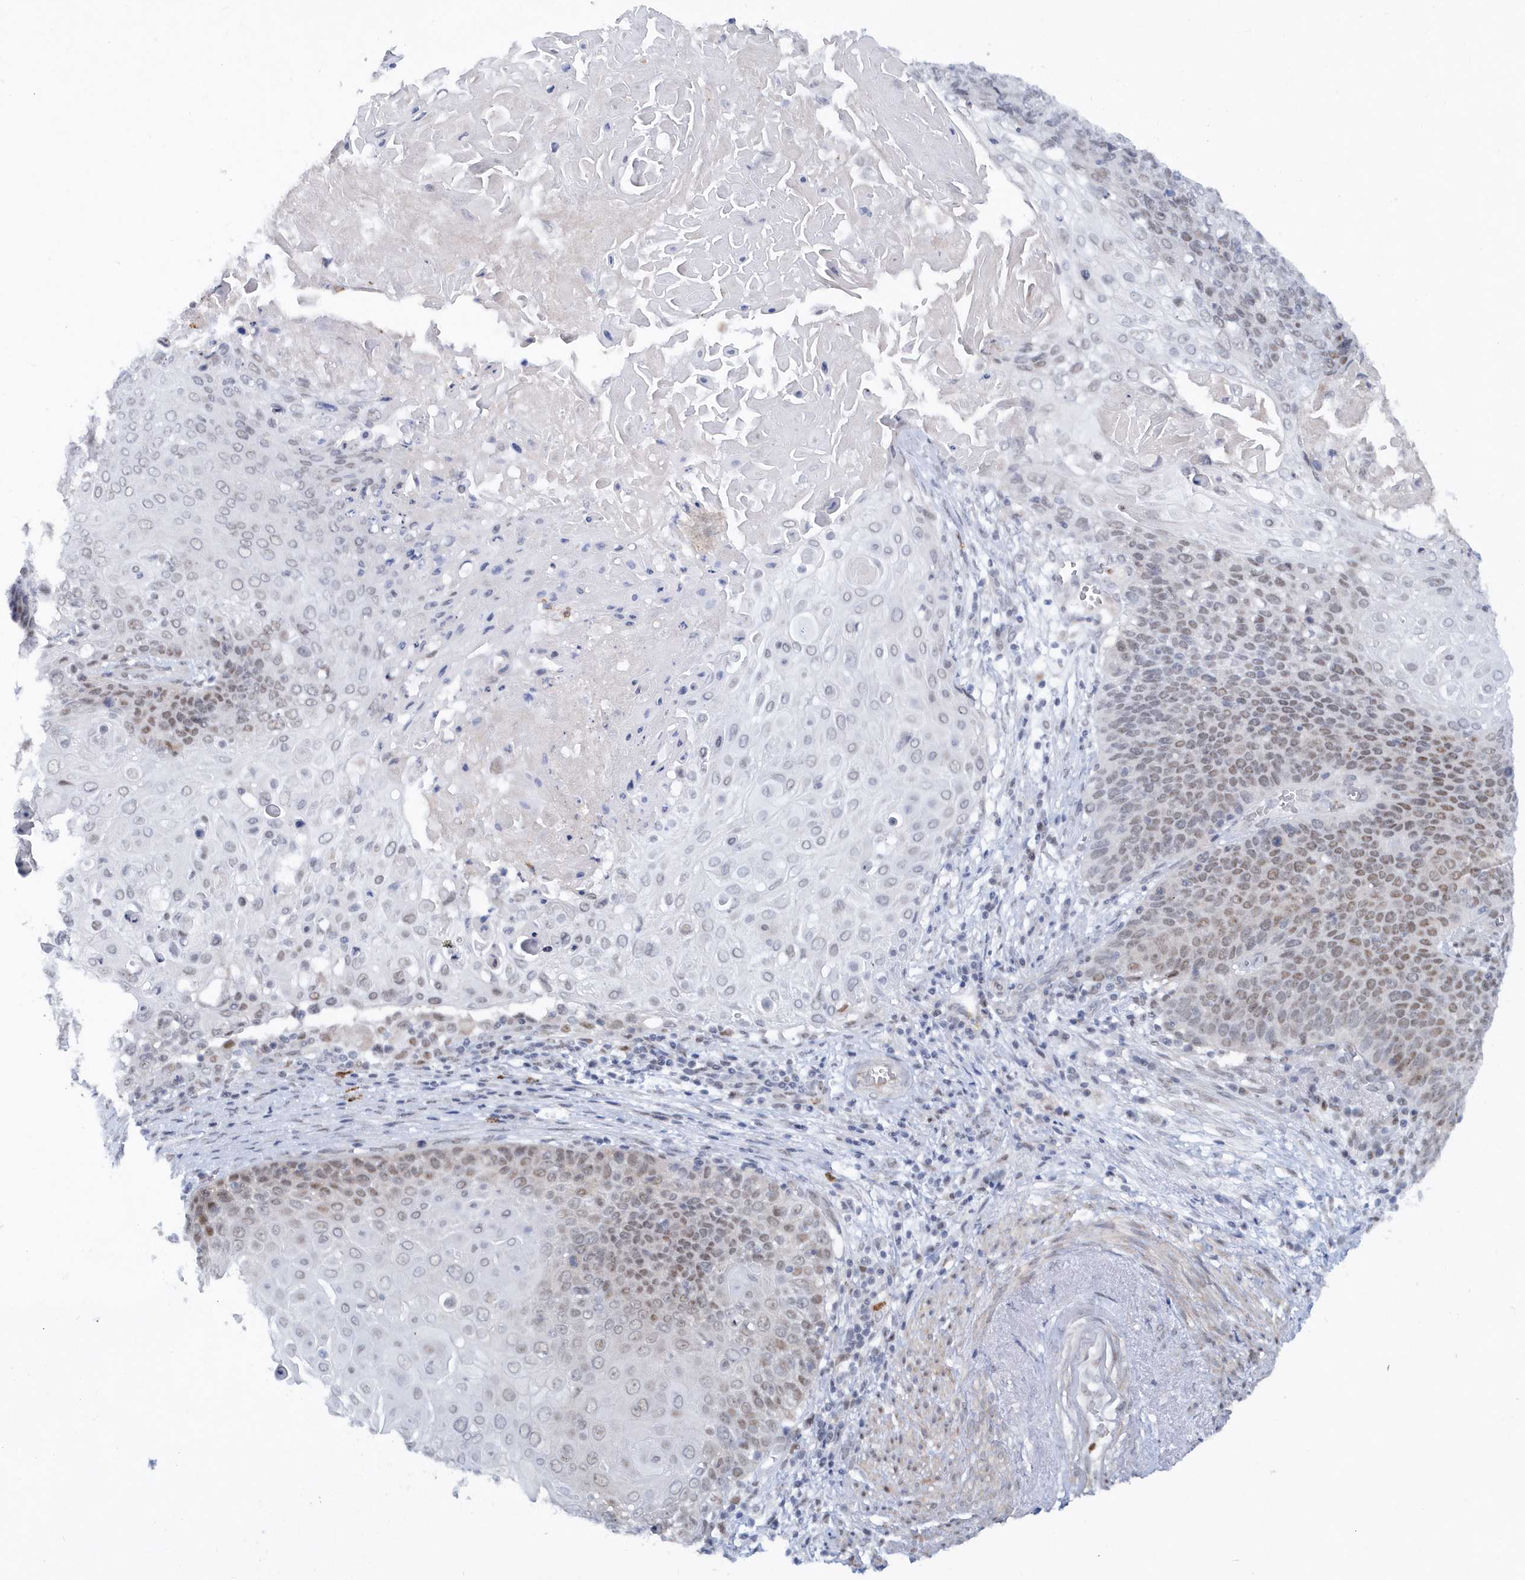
{"staining": {"intensity": "weak", "quantity": "<25%", "location": "nuclear"}, "tissue": "cervical cancer", "cell_type": "Tumor cells", "image_type": "cancer", "snomed": [{"axis": "morphology", "description": "Squamous cell carcinoma, NOS"}, {"axis": "topography", "description": "Cervix"}], "caption": "DAB (3,3'-diaminobenzidine) immunohistochemical staining of cervical cancer demonstrates no significant staining in tumor cells. (Immunohistochemistry, brightfield microscopy, high magnification).", "gene": "ASCL4", "patient": {"sex": "female", "age": 39}}